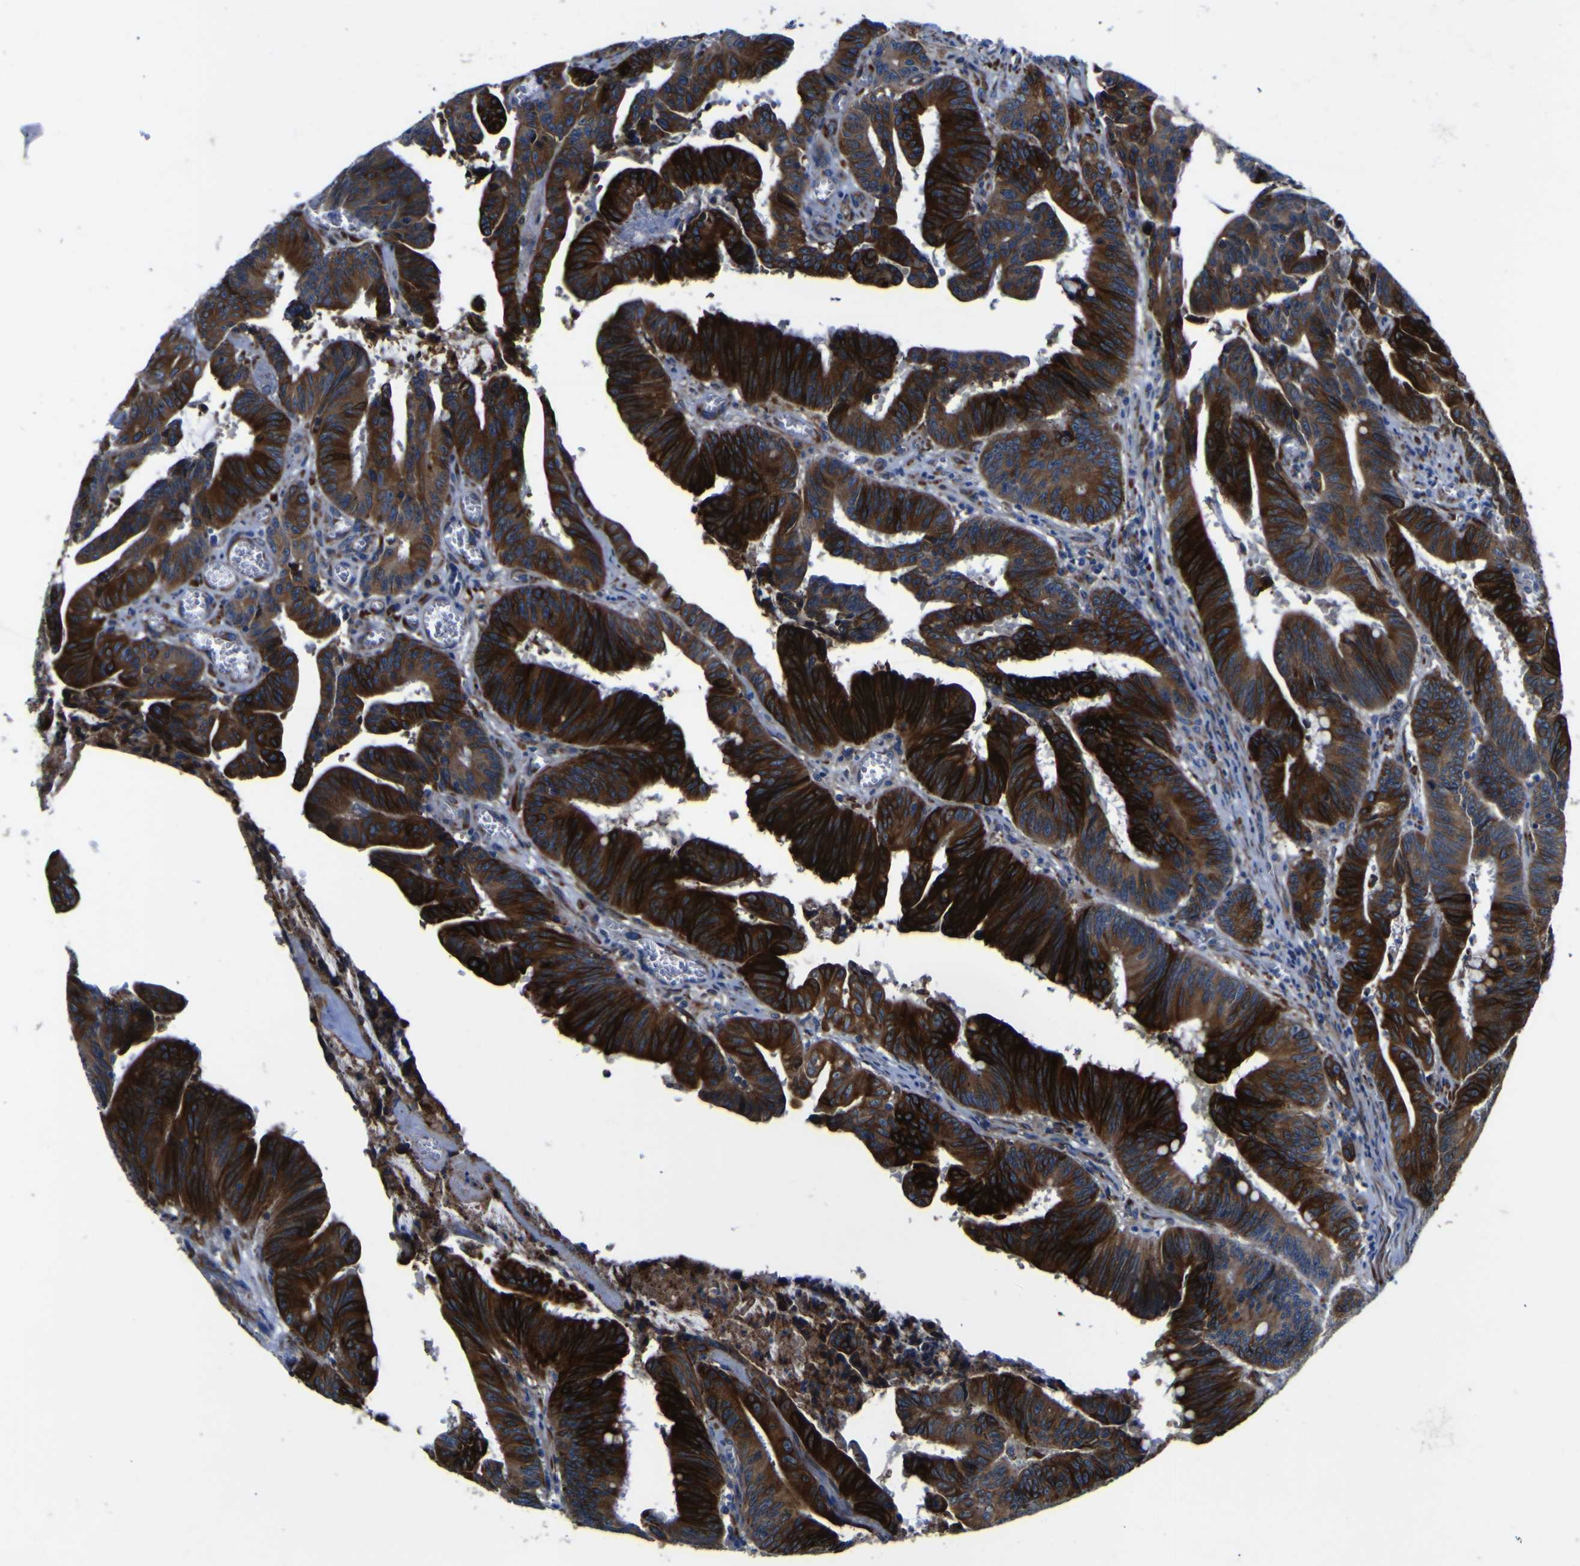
{"staining": {"intensity": "strong", "quantity": ">75%", "location": "cytoplasmic/membranous"}, "tissue": "colorectal cancer", "cell_type": "Tumor cells", "image_type": "cancer", "snomed": [{"axis": "morphology", "description": "Adenocarcinoma, NOS"}, {"axis": "topography", "description": "Colon"}], "caption": "Strong cytoplasmic/membranous protein staining is appreciated in about >75% of tumor cells in colorectal cancer (adenocarcinoma). Using DAB (3,3'-diaminobenzidine) (brown) and hematoxylin (blue) stains, captured at high magnification using brightfield microscopy.", "gene": "SCD", "patient": {"sex": "male", "age": 45}}